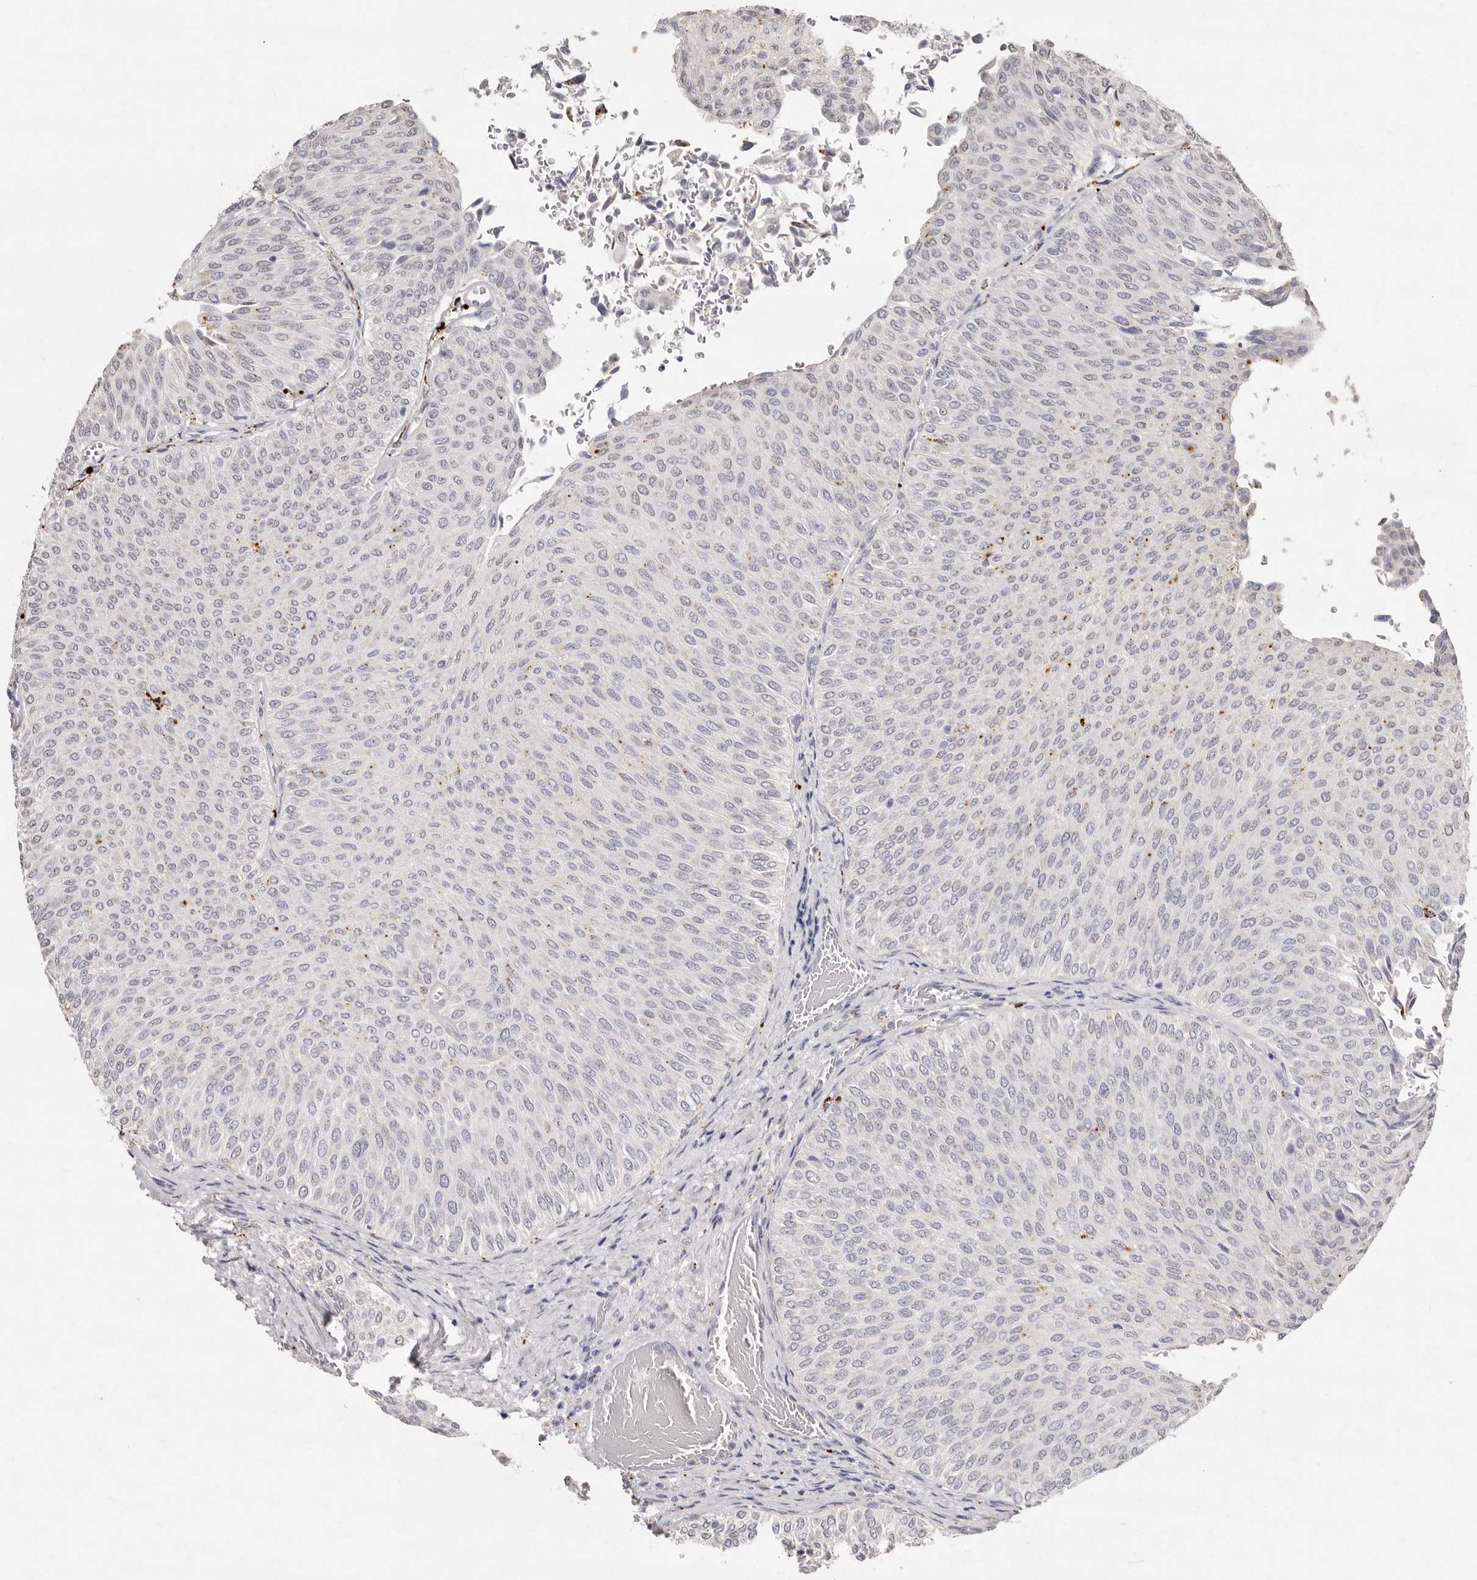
{"staining": {"intensity": "negative", "quantity": "none", "location": "none"}, "tissue": "urothelial cancer", "cell_type": "Tumor cells", "image_type": "cancer", "snomed": [{"axis": "morphology", "description": "Urothelial carcinoma, Low grade"}, {"axis": "topography", "description": "Urinary bladder"}], "caption": "Immunohistochemistry micrograph of human low-grade urothelial carcinoma stained for a protein (brown), which exhibits no expression in tumor cells.", "gene": "FAM185A", "patient": {"sex": "male", "age": 78}}